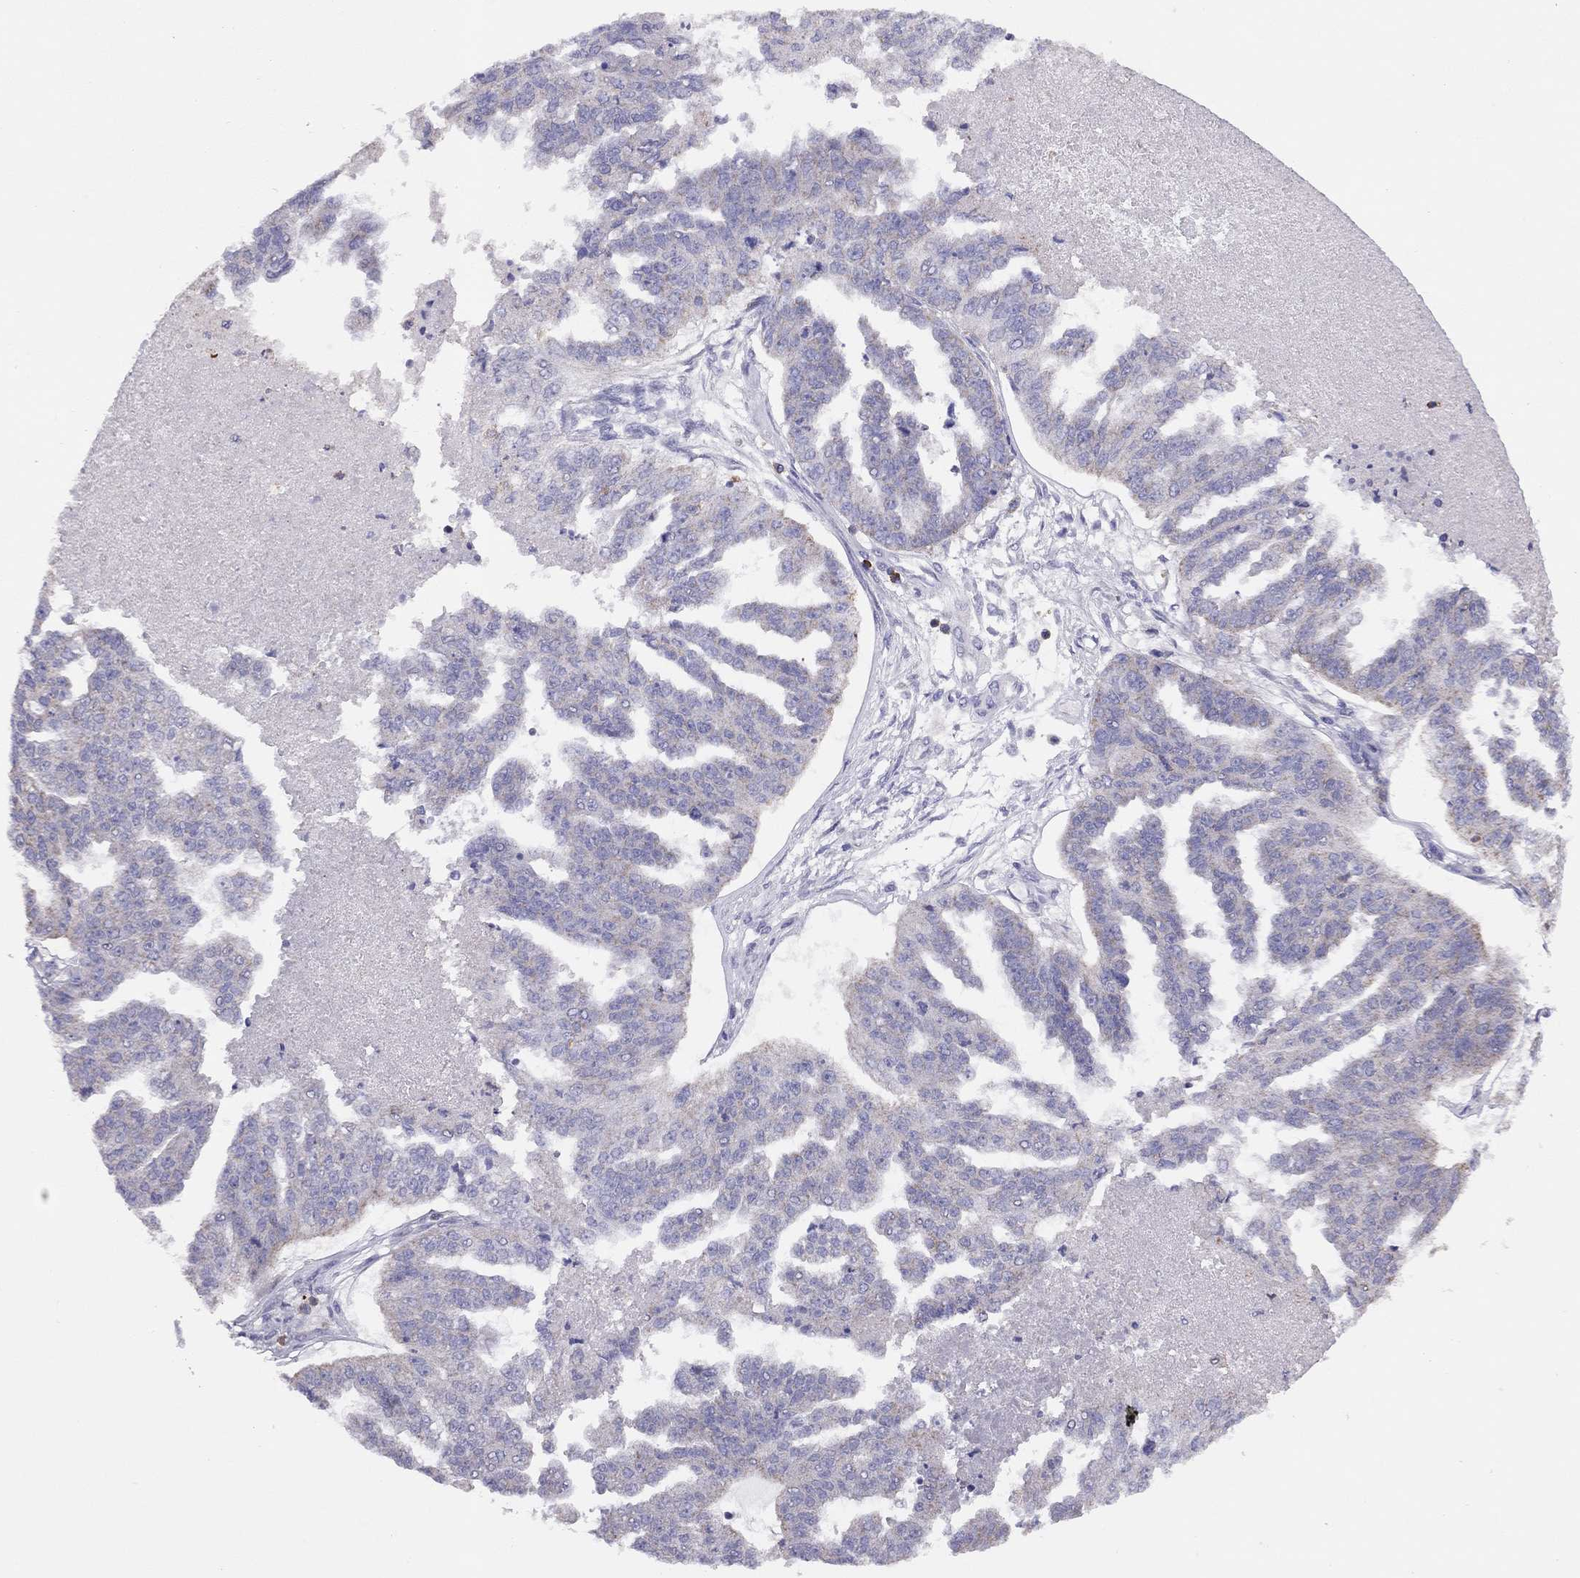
{"staining": {"intensity": "negative", "quantity": "none", "location": "none"}, "tissue": "ovarian cancer", "cell_type": "Tumor cells", "image_type": "cancer", "snomed": [{"axis": "morphology", "description": "Cystadenocarcinoma, serous, NOS"}, {"axis": "topography", "description": "Ovary"}], "caption": "Human ovarian serous cystadenocarcinoma stained for a protein using IHC exhibits no positivity in tumor cells.", "gene": "CITED1", "patient": {"sex": "female", "age": 58}}